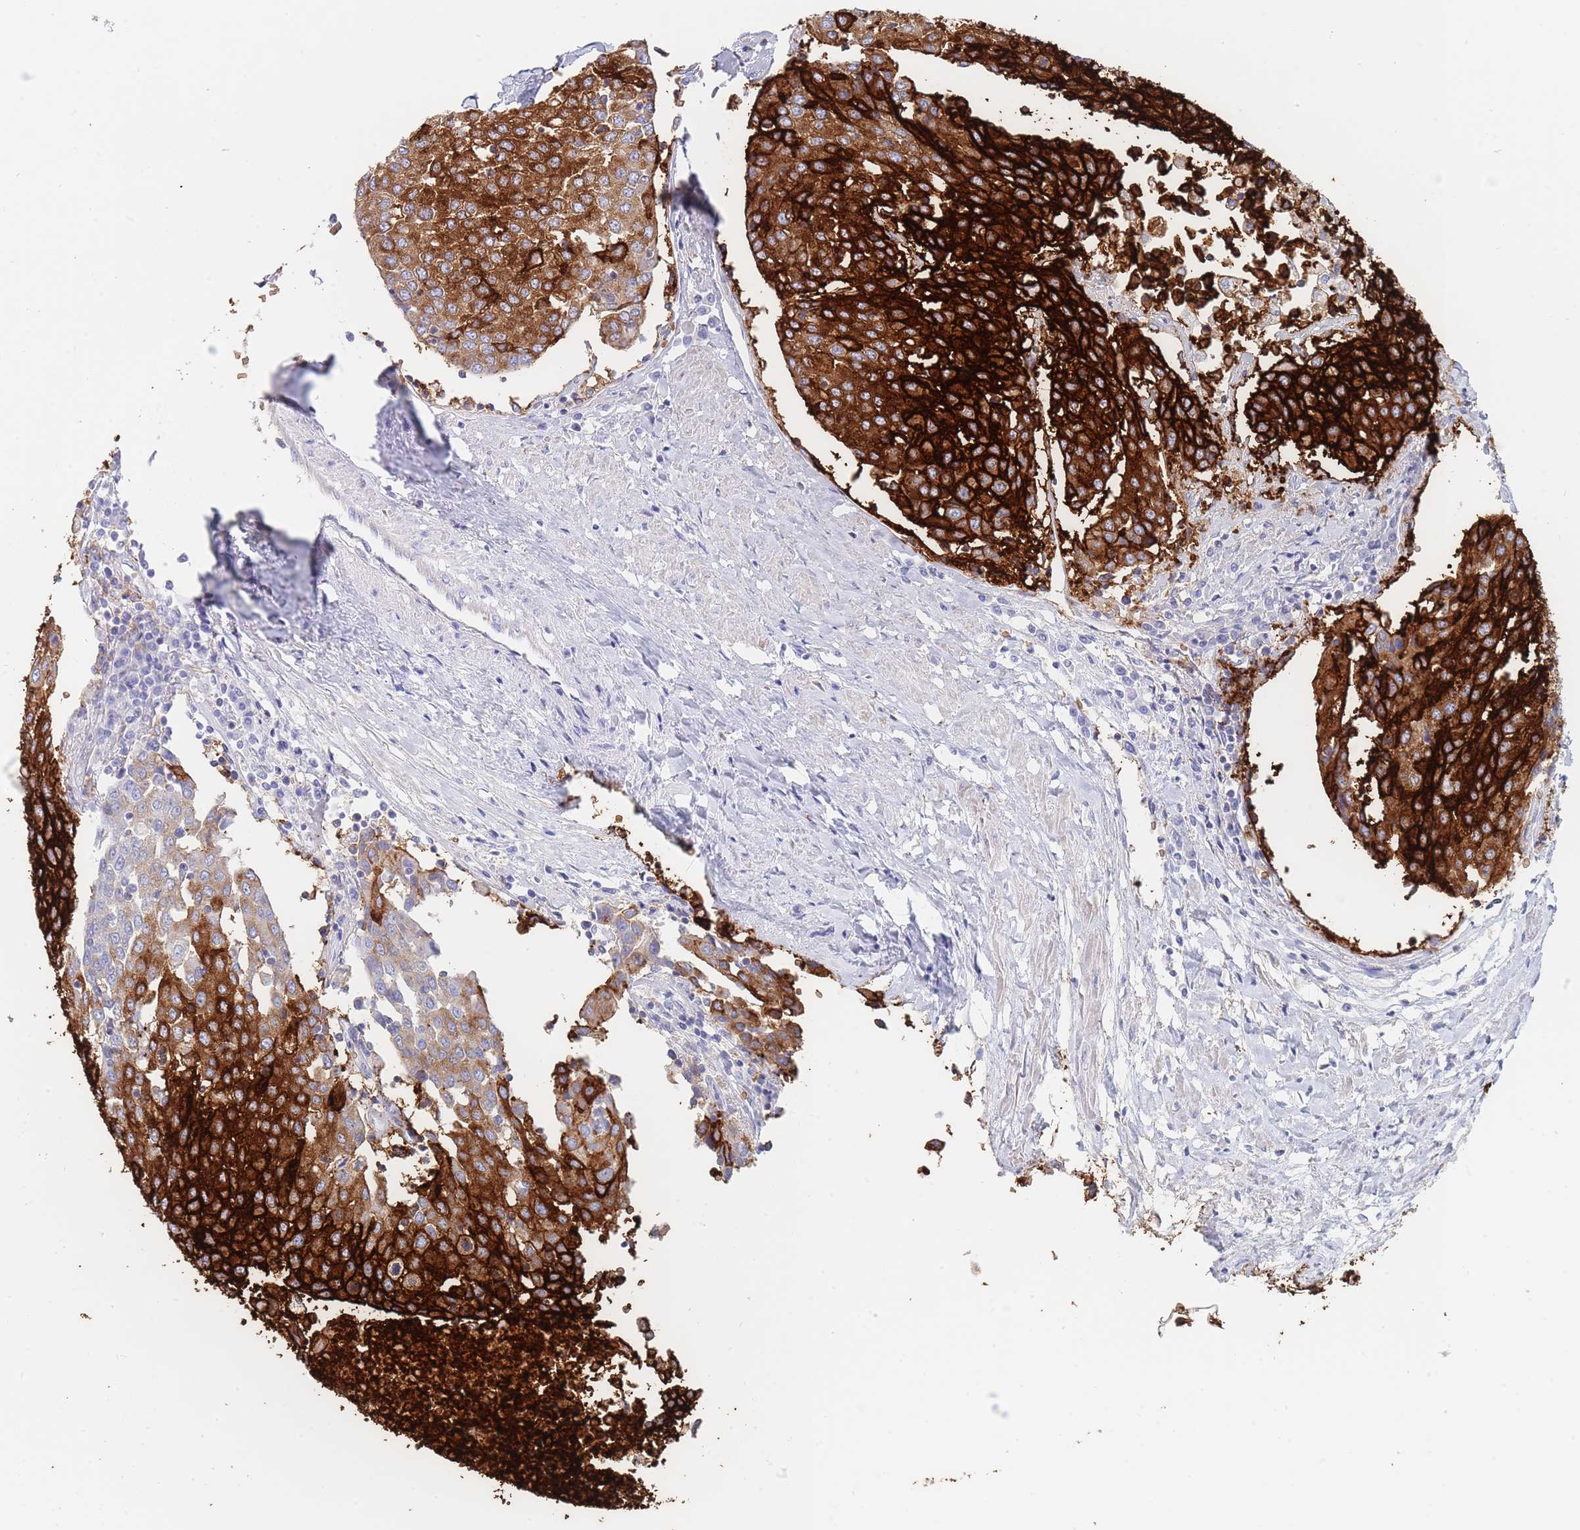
{"staining": {"intensity": "strong", "quantity": ">75%", "location": "cytoplasmic/membranous"}, "tissue": "urothelial cancer", "cell_type": "Tumor cells", "image_type": "cancer", "snomed": [{"axis": "morphology", "description": "Urothelial carcinoma, High grade"}, {"axis": "topography", "description": "Urinary bladder"}], "caption": "DAB immunohistochemical staining of human urothelial cancer demonstrates strong cytoplasmic/membranous protein positivity in approximately >75% of tumor cells. Using DAB (brown) and hematoxylin (blue) stains, captured at high magnification using brightfield microscopy.", "gene": "SLC2A1", "patient": {"sex": "female", "age": 85}}